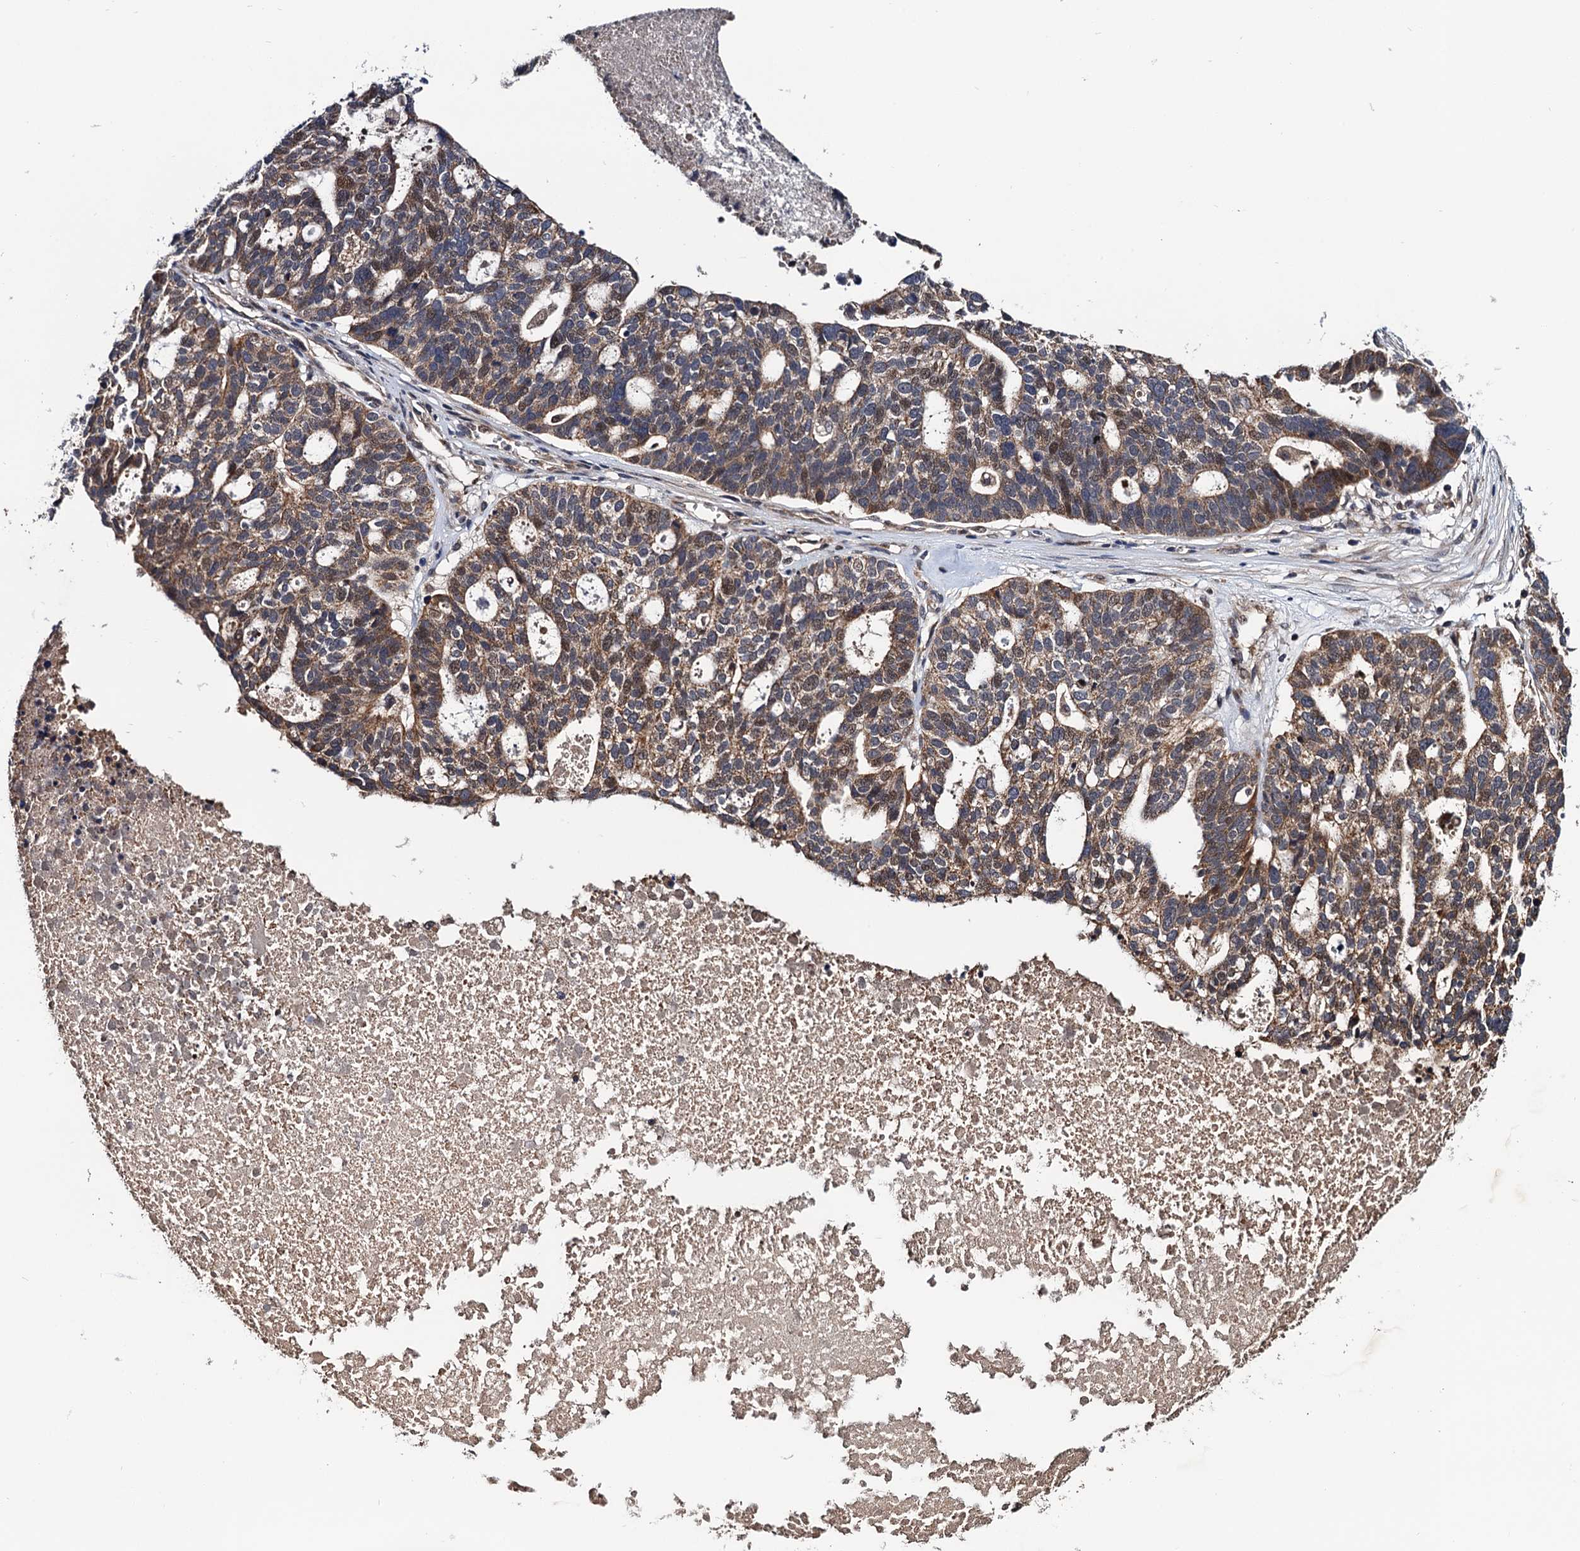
{"staining": {"intensity": "moderate", "quantity": ">75%", "location": "cytoplasmic/membranous"}, "tissue": "ovarian cancer", "cell_type": "Tumor cells", "image_type": "cancer", "snomed": [{"axis": "morphology", "description": "Cystadenocarcinoma, serous, NOS"}, {"axis": "topography", "description": "Ovary"}], "caption": "Immunohistochemistry (IHC) (DAB) staining of human ovarian cancer (serous cystadenocarcinoma) demonstrates moderate cytoplasmic/membranous protein staining in approximately >75% of tumor cells.", "gene": "NAA16", "patient": {"sex": "female", "age": 59}}